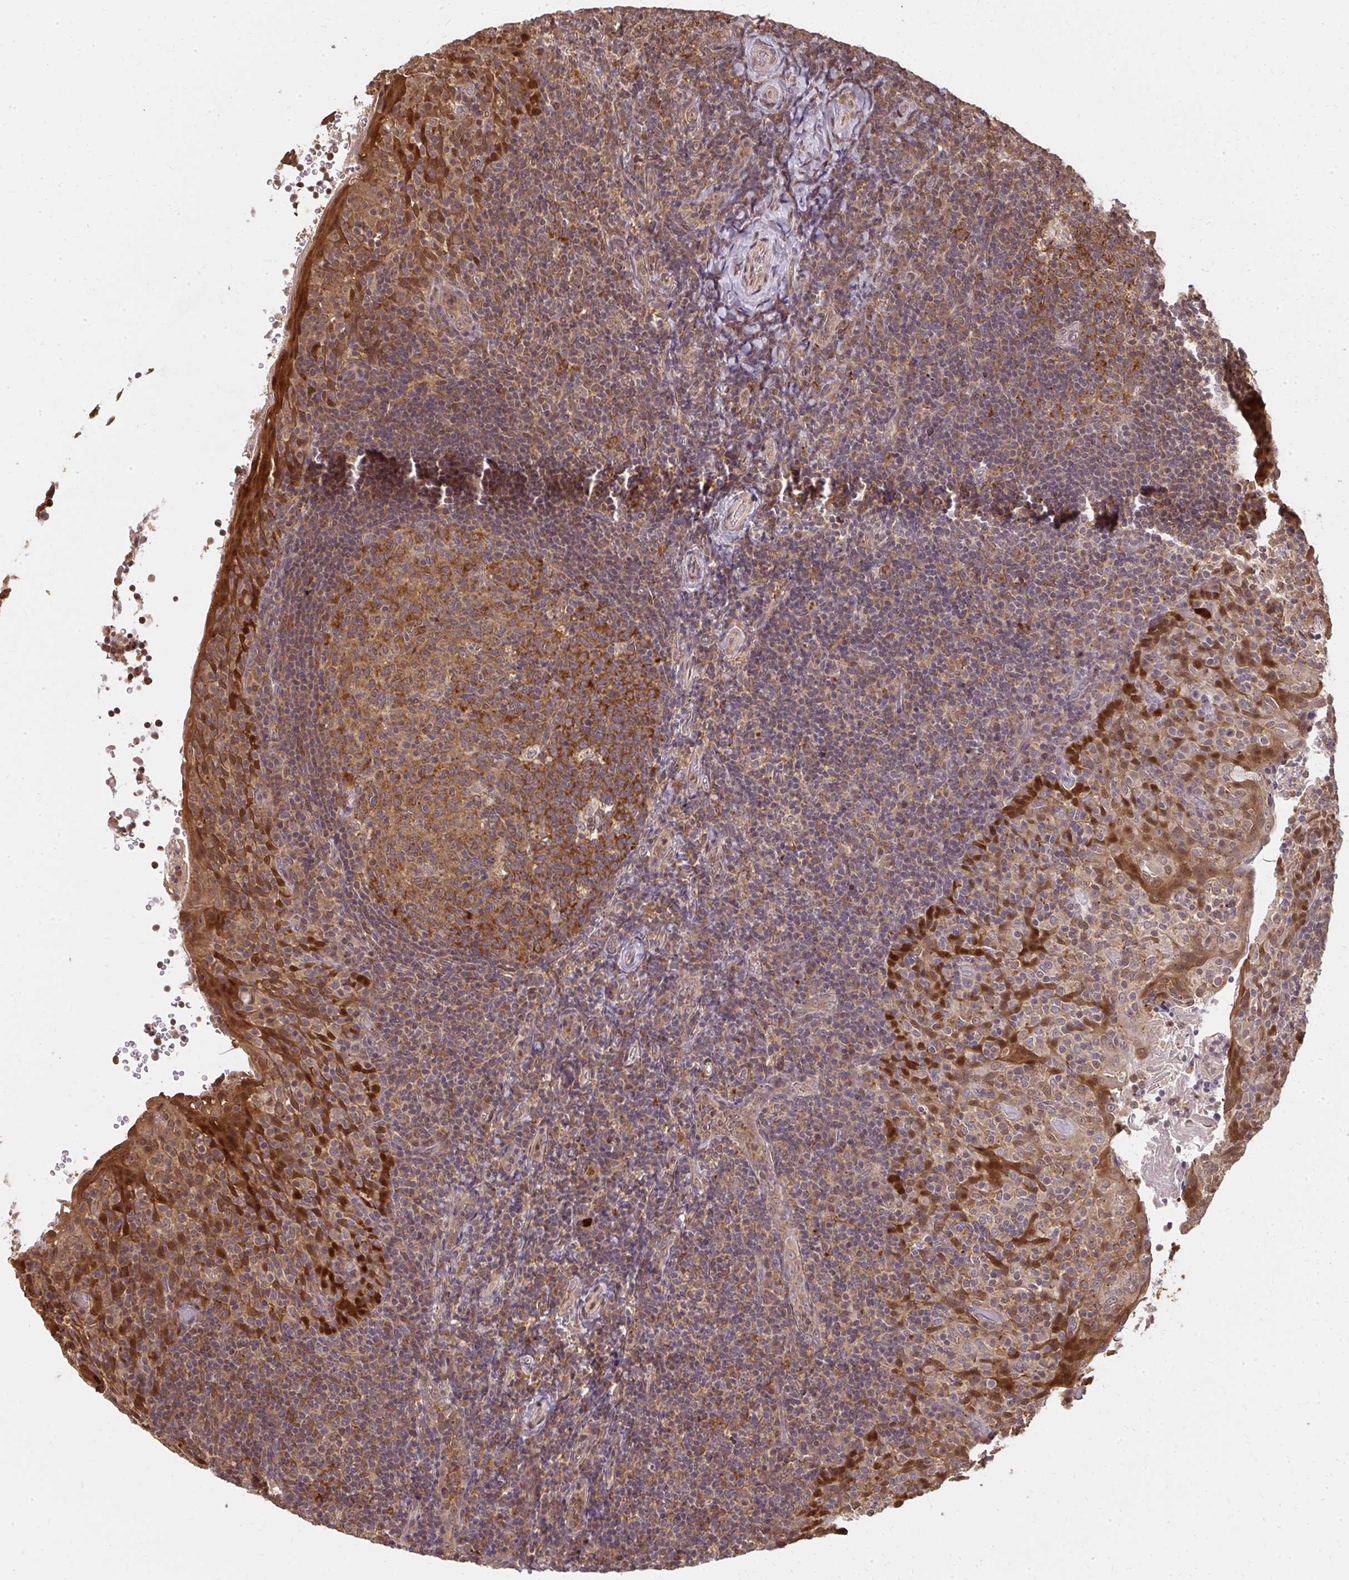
{"staining": {"intensity": "strong", "quantity": "25%-75%", "location": "cytoplasmic/membranous"}, "tissue": "tonsil", "cell_type": "Germinal center cells", "image_type": "normal", "snomed": [{"axis": "morphology", "description": "Normal tissue, NOS"}, {"axis": "topography", "description": "Tonsil"}], "caption": "Protein expression analysis of normal human tonsil reveals strong cytoplasmic/membranous expression in approximately 25%-75% of germinal center cells. Ihc stains the protein in brown and the nuclei are stained blue.", "gene": "LARS2", "patient": {"sex": "female", "age": 10}}